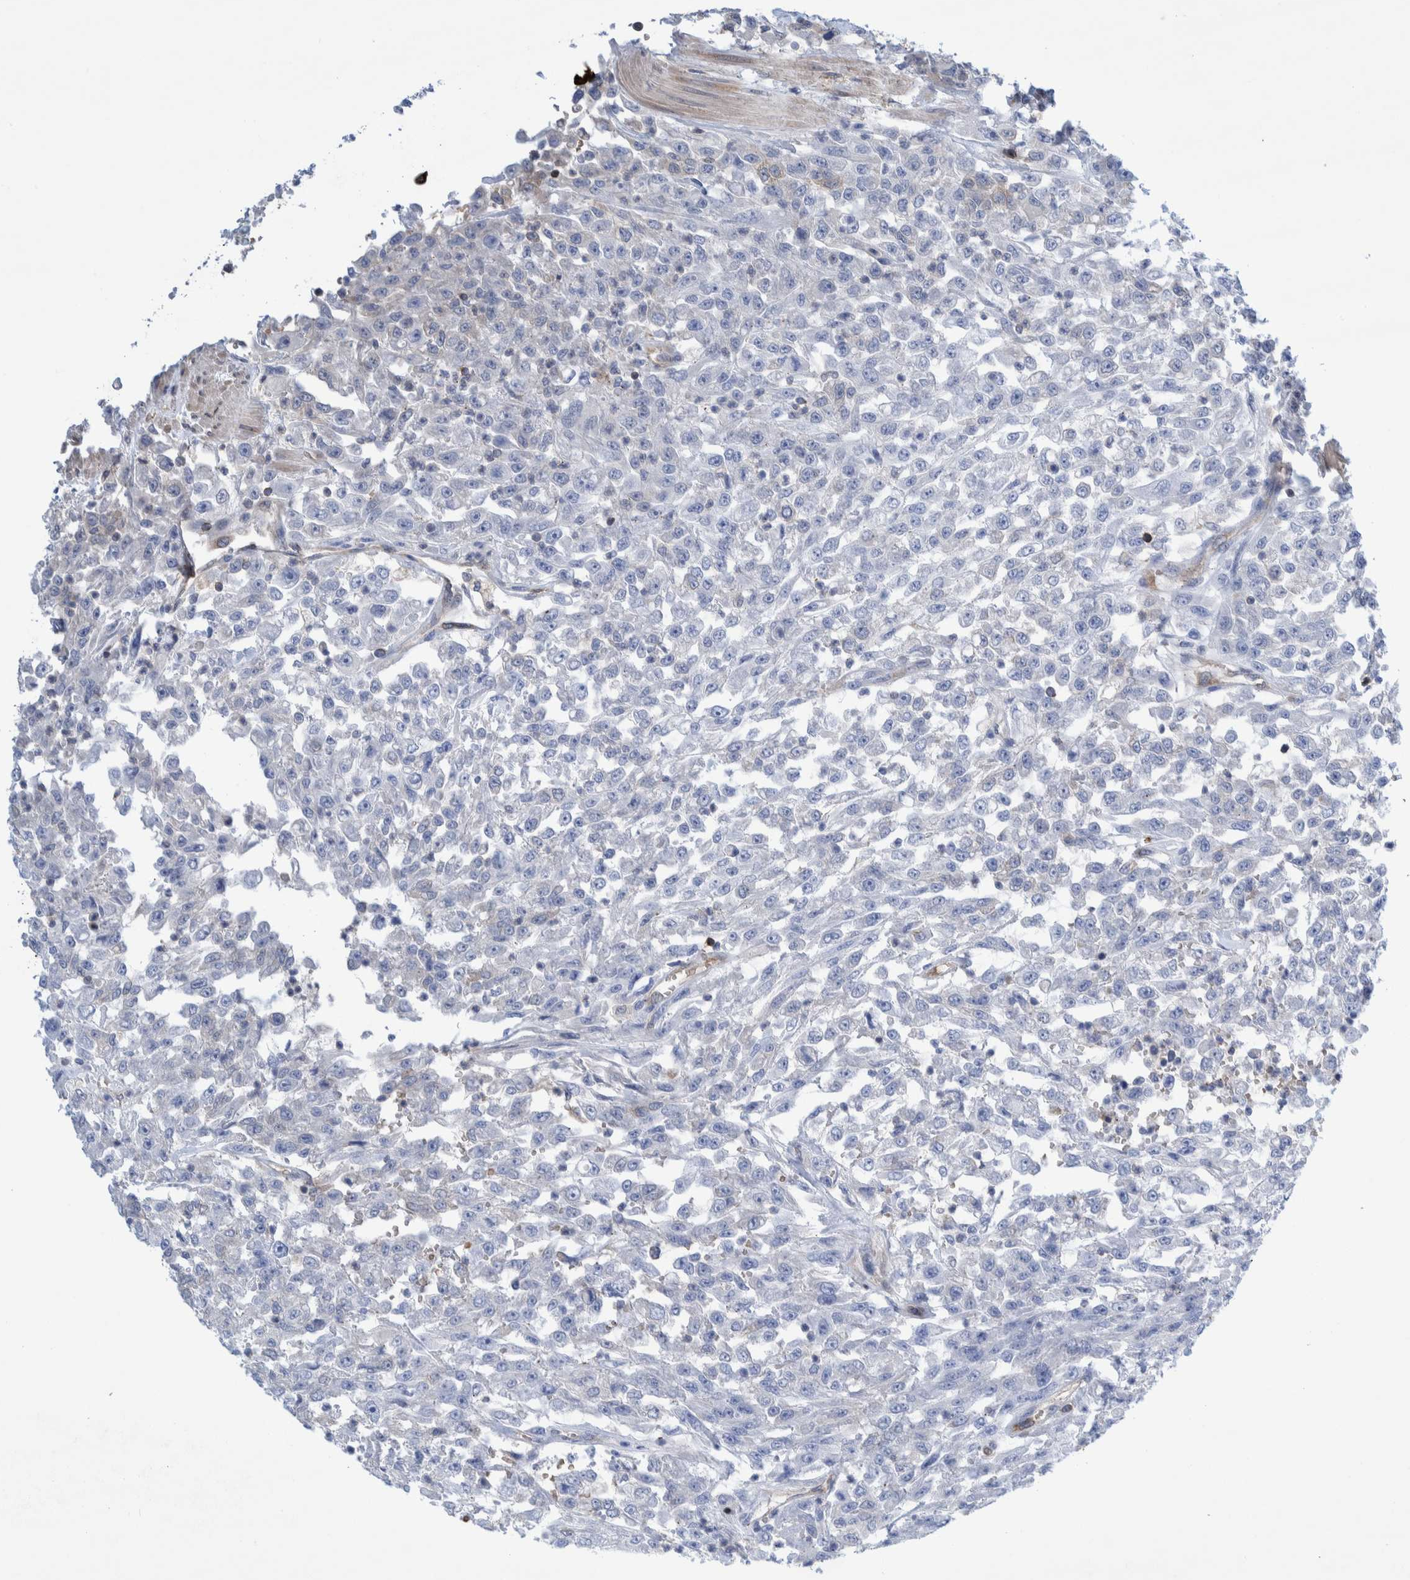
{"staining": {"intensity": "negative", "quantity": "none", "location": "none"}, "tissue": "urothelial cancer", "cell_type": "Tumor cells", "image_type": "cancer", "snomed": [{"axis": "morphology", "description": "Urothelial carcinoma, High grade"}, {"axis": "topography", "description": "Urinary bladder"}], "caption": "Photomicrograph shows no significant protein staining in tumor cells of urothelial cancer.", "gene": "THEM6", "patient": {"sex": "male", "age": 46}}